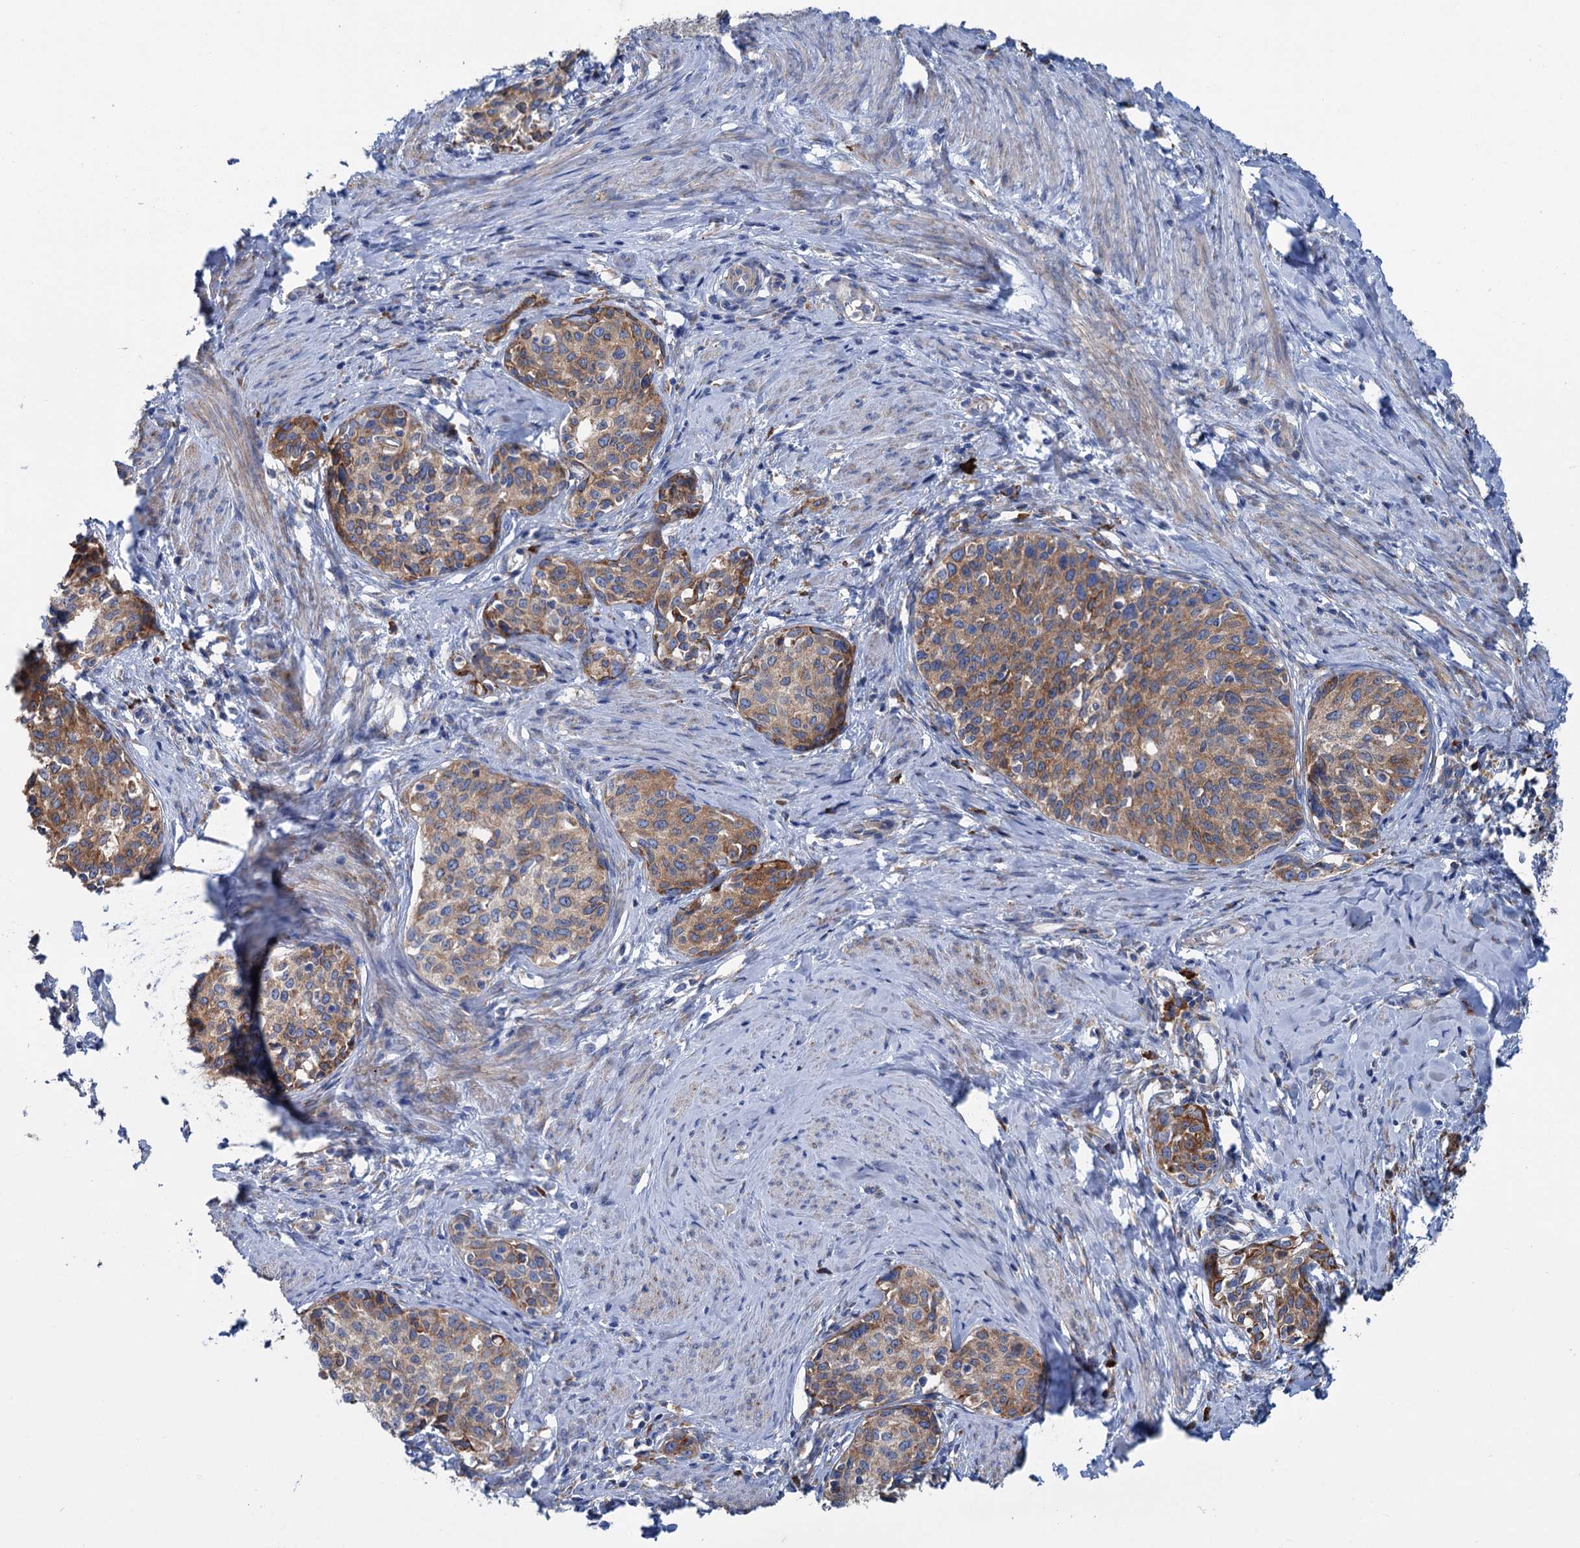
{"staining": {"intensity": "moderate", "quantity": ">75%", "location": "cytoplasmic/membranous"}, "tissue": "cervical cancer", "cell_type": "Tumor cells", "image_type": "cancer", "snomed": [{"axis": "morphology", "description": "Squamous cell carcinoma, NOS"}, {"axis": "morphology", "description": "Adenocarcinoma, NOS"}, {"axis": "topography", "description": "Cervix"}], "caption": "Approximately >75% of tumor cells in human cervical cancer (adenocarcinoma) display moderate cytoplasmic/membranous protein positivity as visualized by brown immunohistochemical staining.", "gene": "SHE", "patient": {"sex": "female", "age": 52}}